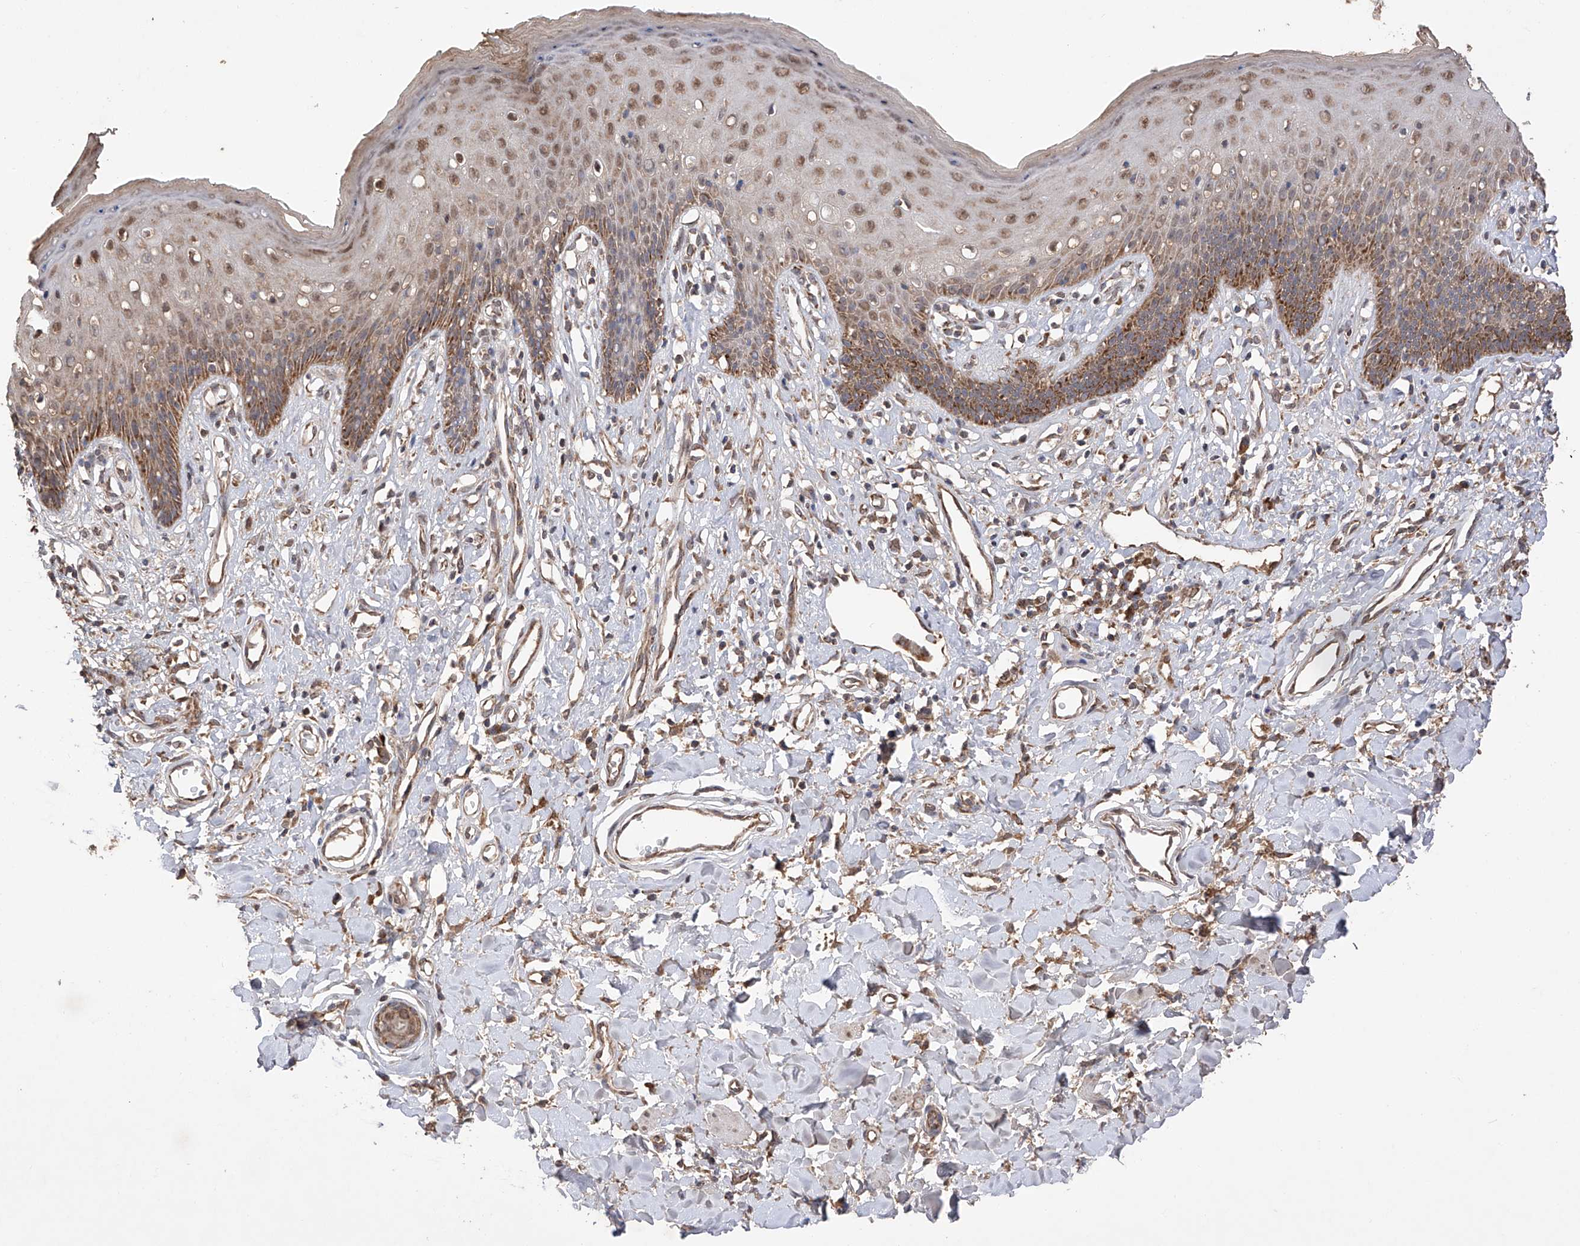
{"staining": {"intensity": "moderate", "quantity": ">75%", "location": "cytoplasmic/membranous,nuclear"}, "tissue": "skin", "cell_type": "Epidermal cells", "image_type": "normal", "snomed": [{"axis": "morphology", "description": "Normal tissue, NOS"}, {"axis": "morphology", "description": "Squamous cell carcinoma, NOS"}, {"axis": "topography", "description": "Vulva"}], "caption": "Unremarkable skin shows moderate cytoplasmic/membranous,nuclear staining in about >75% of epidermal cells, visualized by immunohistochemistry. (DAB (3,3'-diaminobenzidine) = brown stain, brightfield microscopy at high magnification).", "gene": "SDHAF4", "patient": {"sex": "female", "age": 85}}